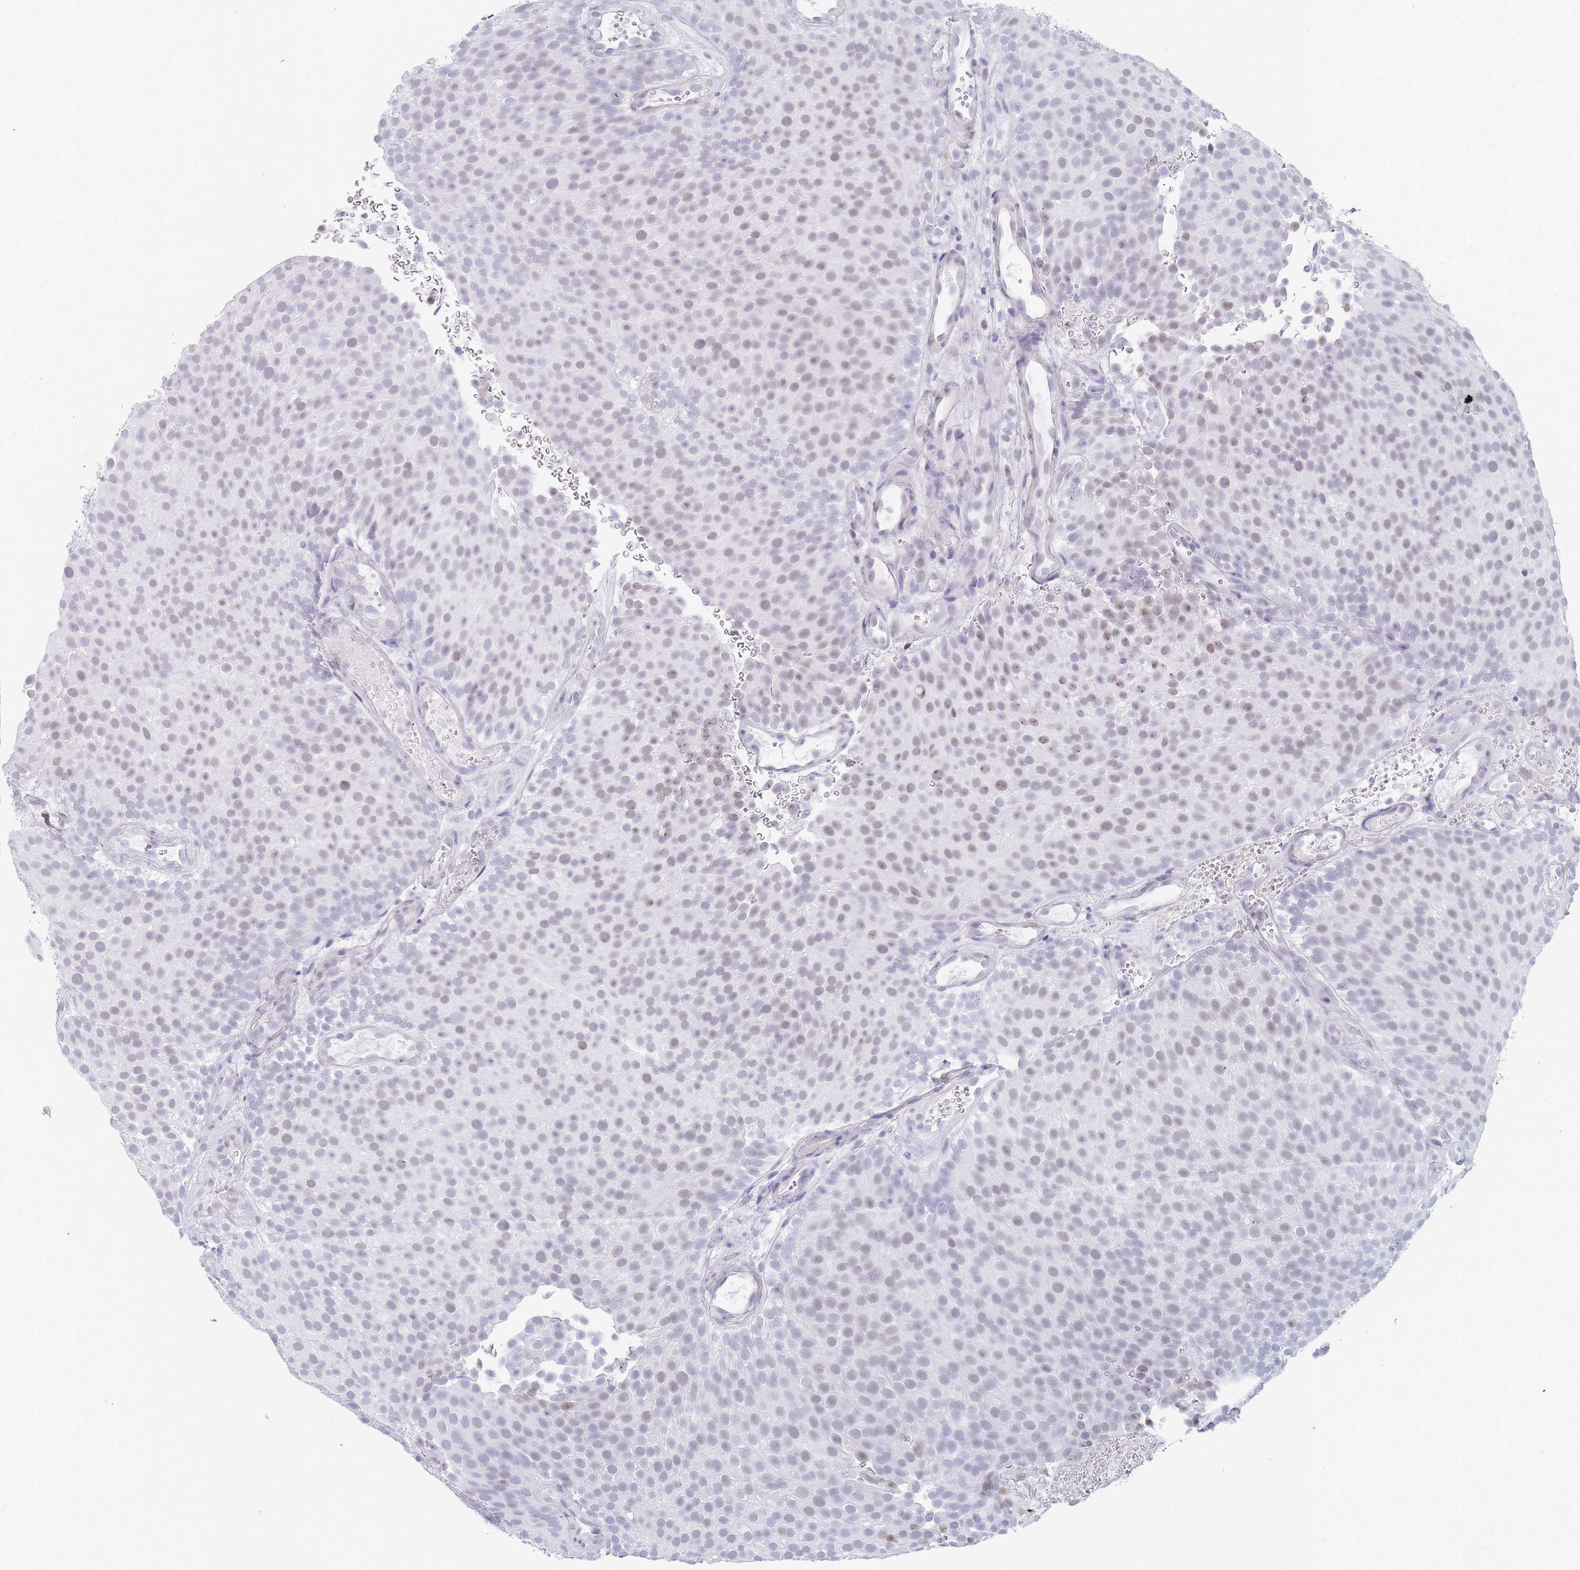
{"staining": {"intensity": "weak", "quantity": "25%-75%", "location": "nuclear"}, "tissue": "urothelial cancer", "cell_type": "Tumor cells", "image_type": "cancer", "snomed": [{"axis": "morphology", "description": "Urothelial carcinoma, Low grade"}, {"axis": "topography", "description": "Urinary bladder"}], "caption": "About 25%-75% of tumor cells in human urothelial cancer exhibit weak nuclear protein positivity as visualized by brown immunohistochemical staining.", "gene": "NOP14", "patient": {"sex": "male", "age": 78}}